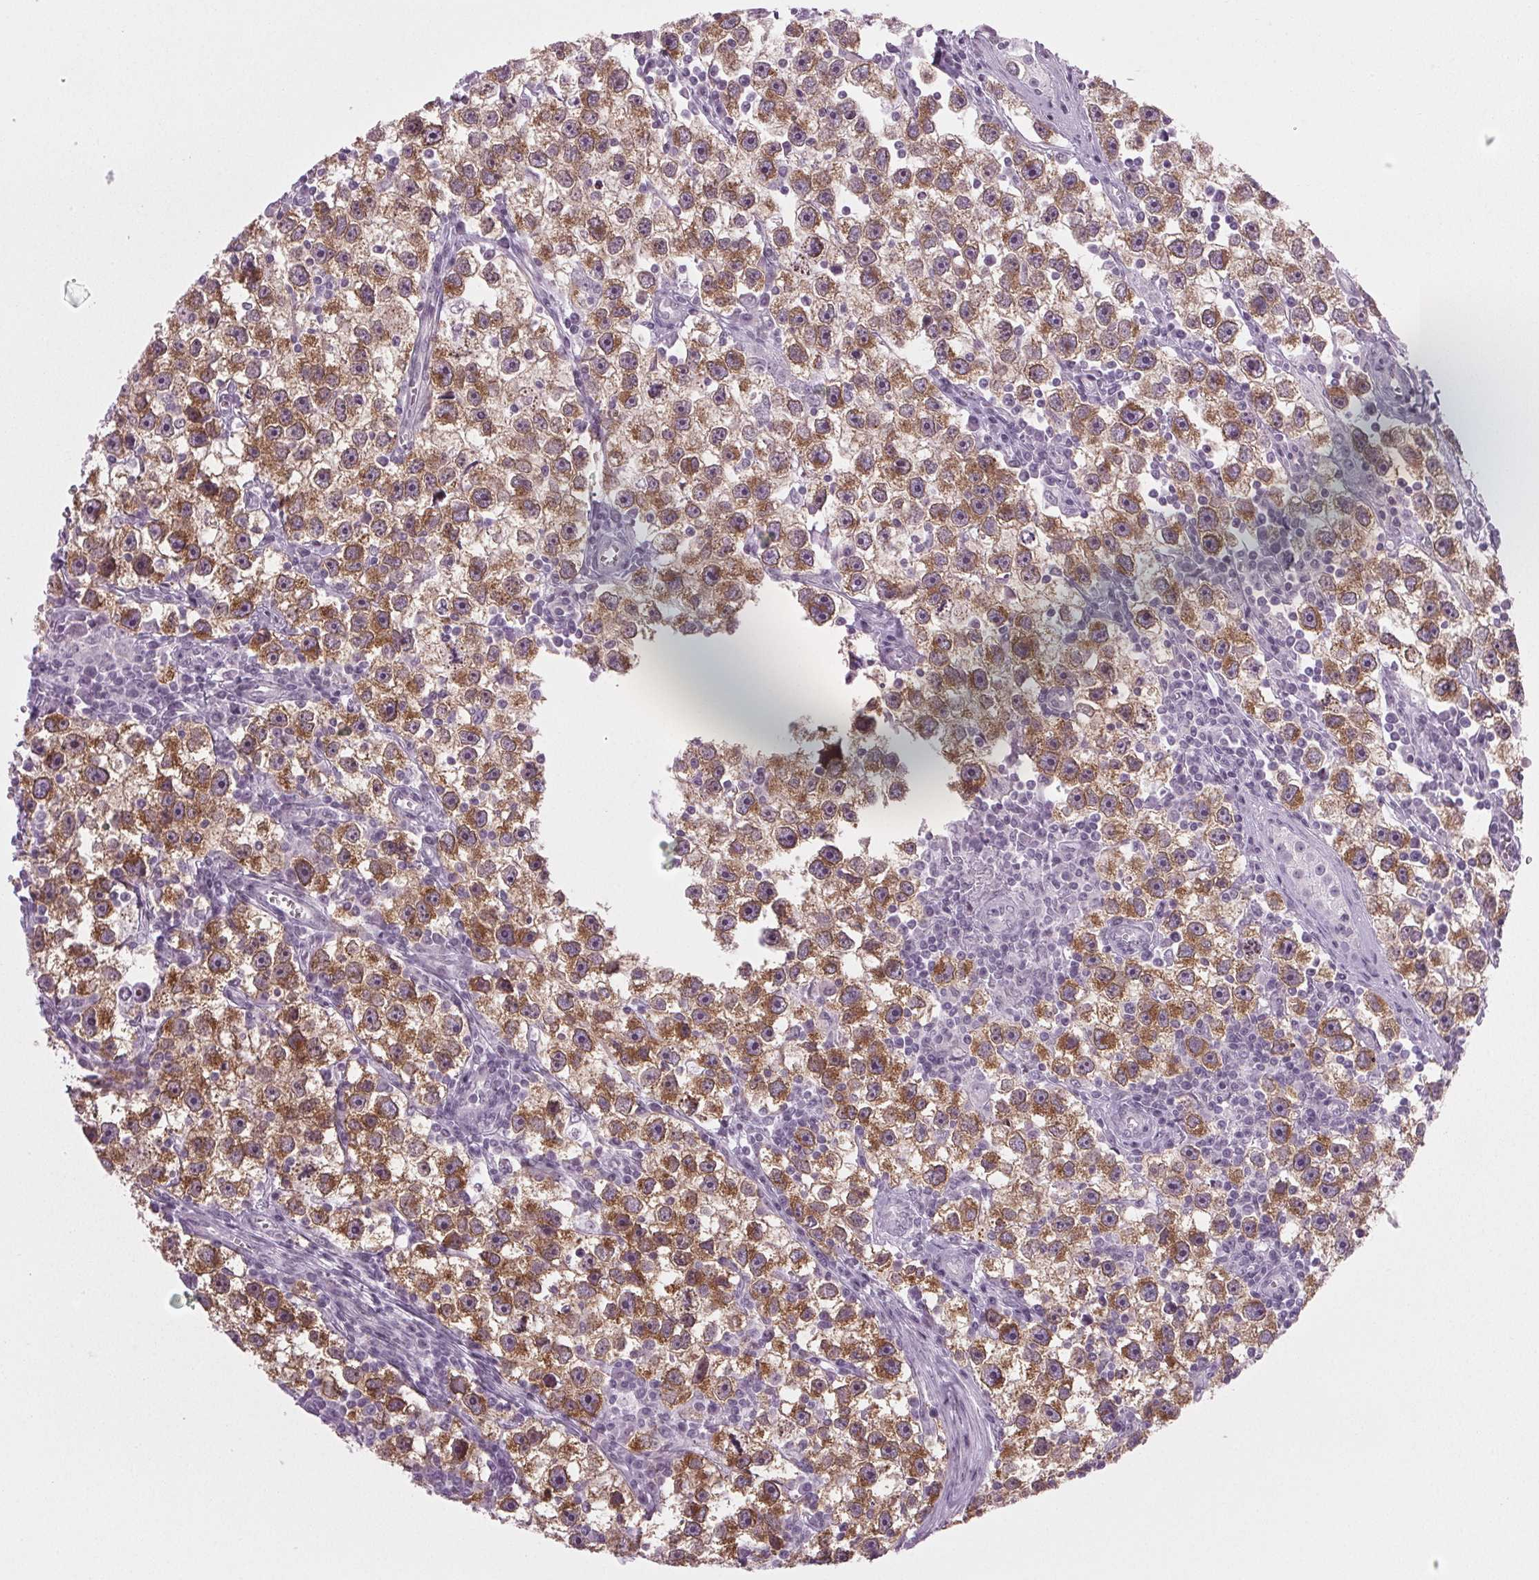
{"staining": {"intensity": "moderate", "quantity": ">75%", "location": "cytoplasmic/membranous"}, "tissue": "testis cancer", "cell_type": "Tumor cells", "image_type": "cancer", "snomed": [{"axis": "morphology", "description": "Seminoma, NOS"}, {"axis": "topography", "description": "Testis"}], "caption": "Testis cancer tissue shows moderate cytoplasmic/membranous expression in about >75% of tumor cells, visualized by immunohistochemistry.", "gene": "IGF2BP1", "patient": {"sex": "male", "age": 30}}